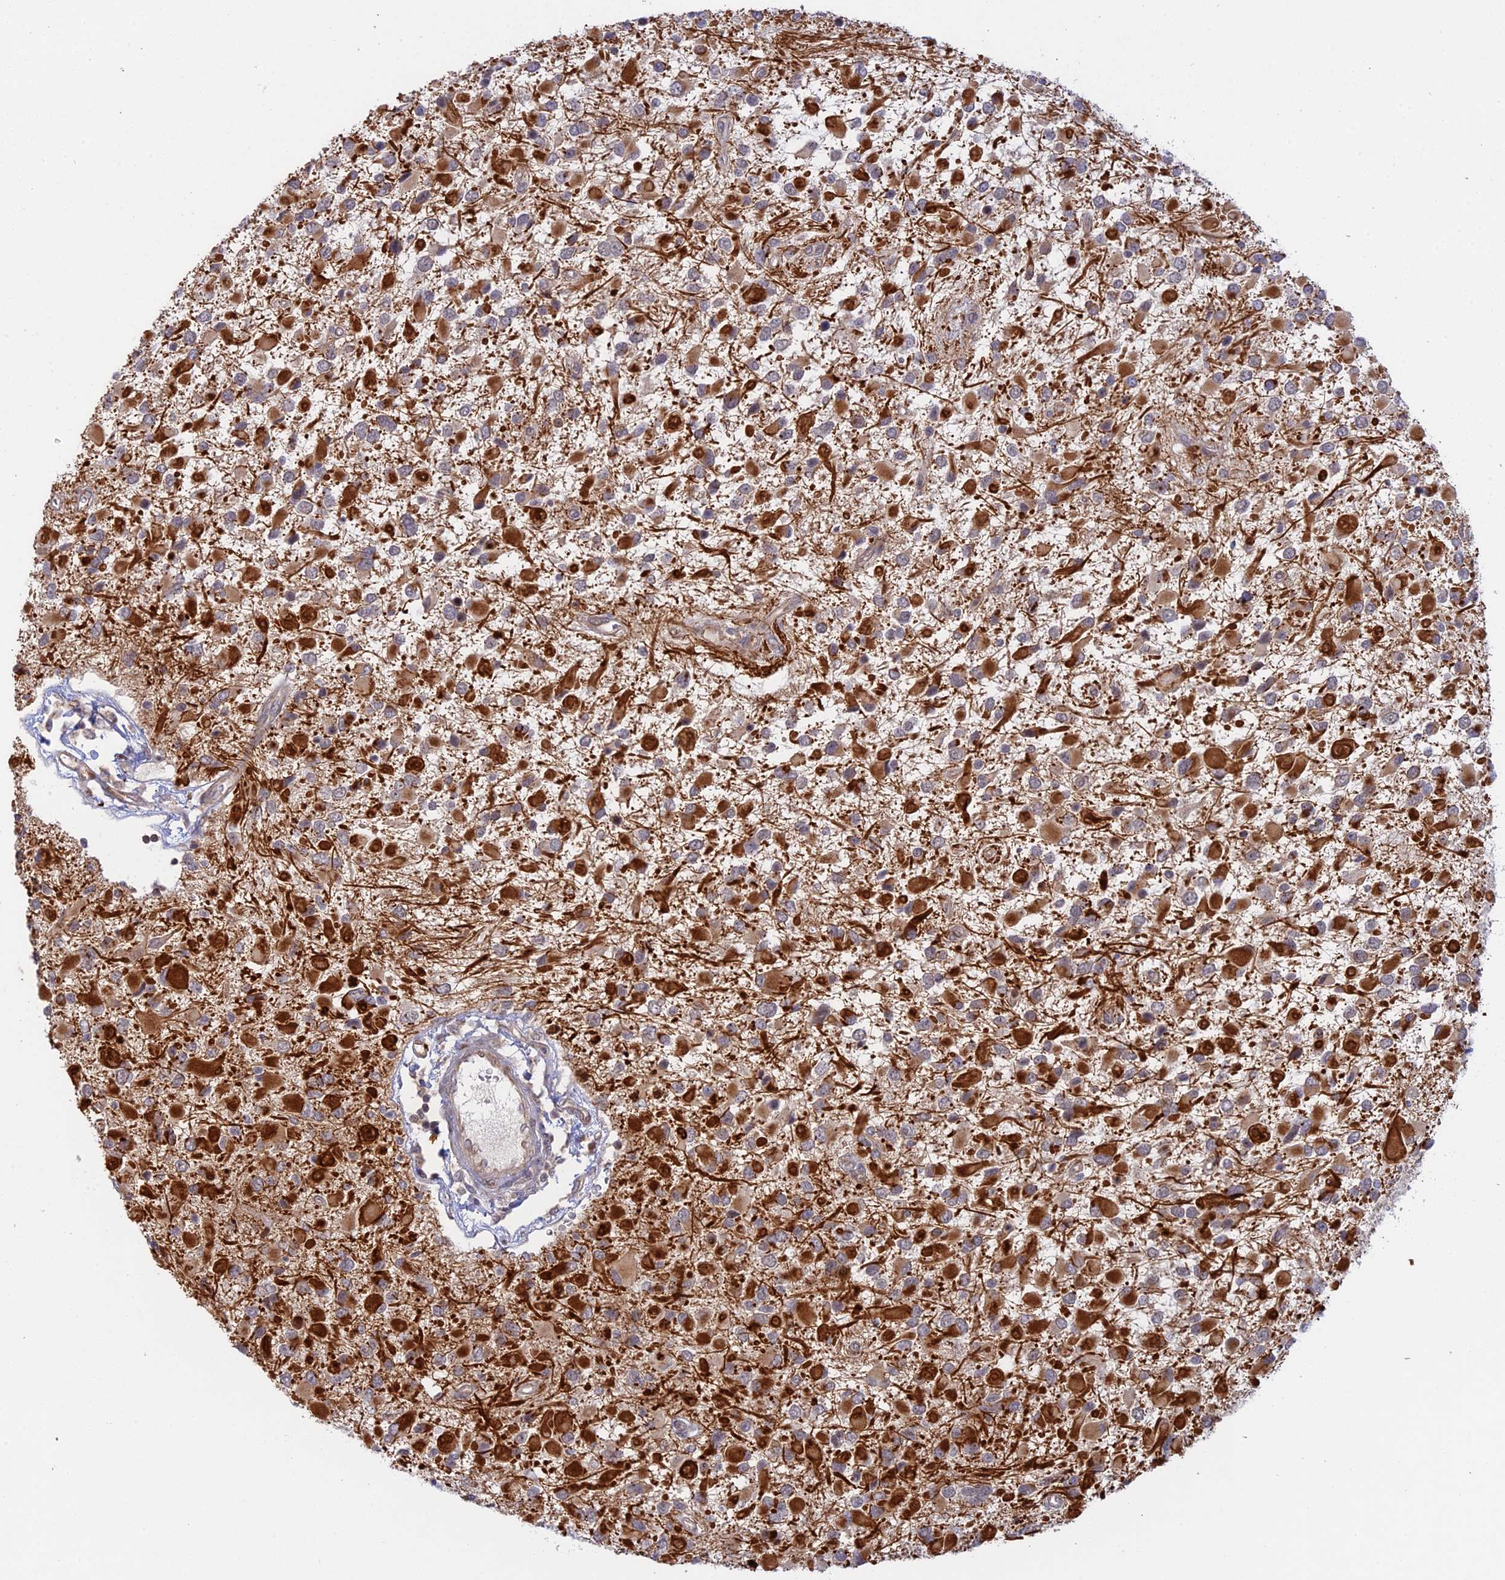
{"staining": {"intensity": "strong", "quantity": "25%-75%", "location": "cytoplasmic/membranous"}, "tissue": "glioma", "cell_type": "Tumor cells", "image_type": "cancer", "snomed": [{"axis": "morphology", "description": "Glioma, malignant, High grade"}, {"axis": "topography", "description": "Brain"}], "caption": "Immunohistochemical staining of high-grade glioma (malignant) exhibits high levels of strong cytoplasmic/membranous staining in approximately 25%-75% of tumor cells.", "gene": "GSKIP", "patient": {"sex": "male", "age": 53}}